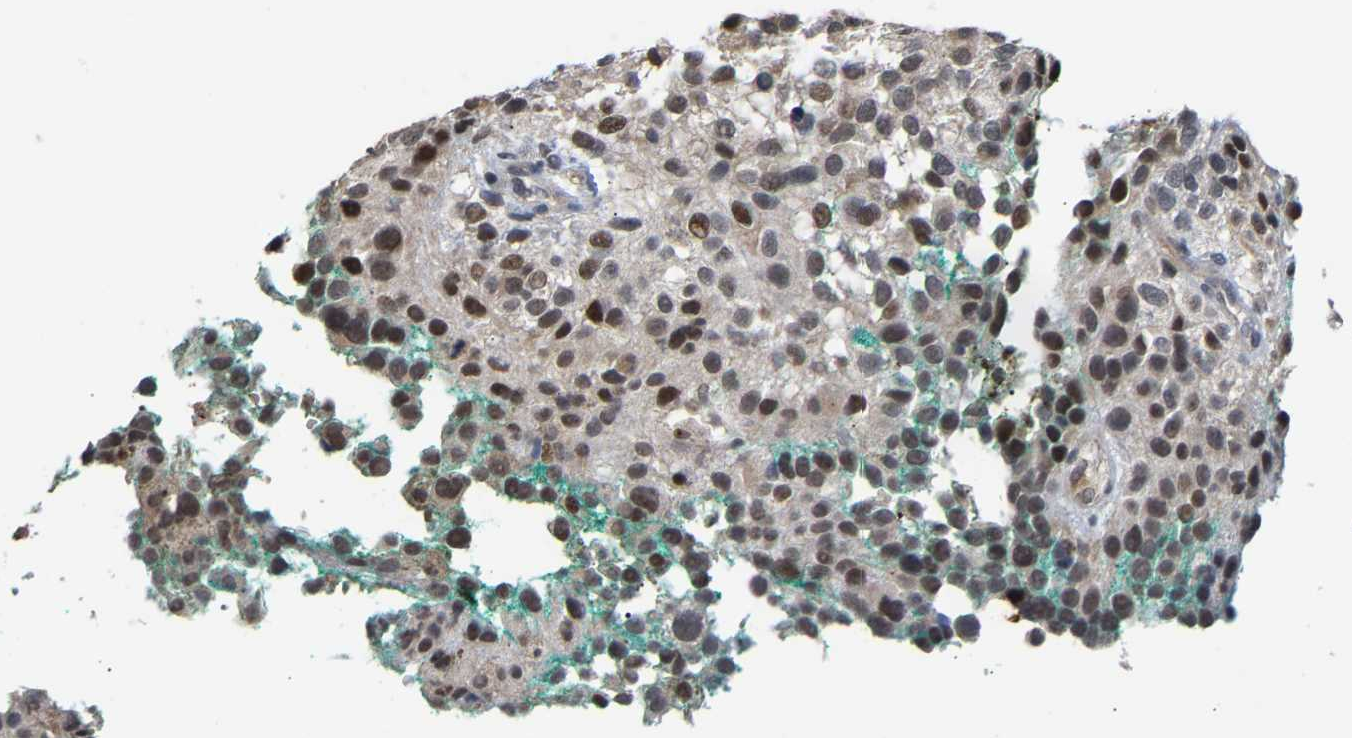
{"staining": {"intensity": "moderate", "quantity": "25%-75%", "location": "nuclear"}, "tissue": "melanoma", "cell_type": "Tumor cells", "image_type": "cancer", "snomed": [{"axis": "morphology", "description": "Necrosis, NOS"}, {"axis": "morphology", "description": "Malignant melanoma, NOS"}, {"axis": "topography", "description": "Skin"}], "caption": "High-power microscopy captured an immunohistochemistry (IHC) photomicrograph of melanoma, revealing moderate nuclear expression in about 25%-75% of tumor cells. (Stains: DAB (3,3'-diaminobenzidine) in brown, nuclei in blue, Microscopy: brightfield microscopy at high magnification).", "gene": "TDRD7", "patient": {"sex": "female", "age": 87}}